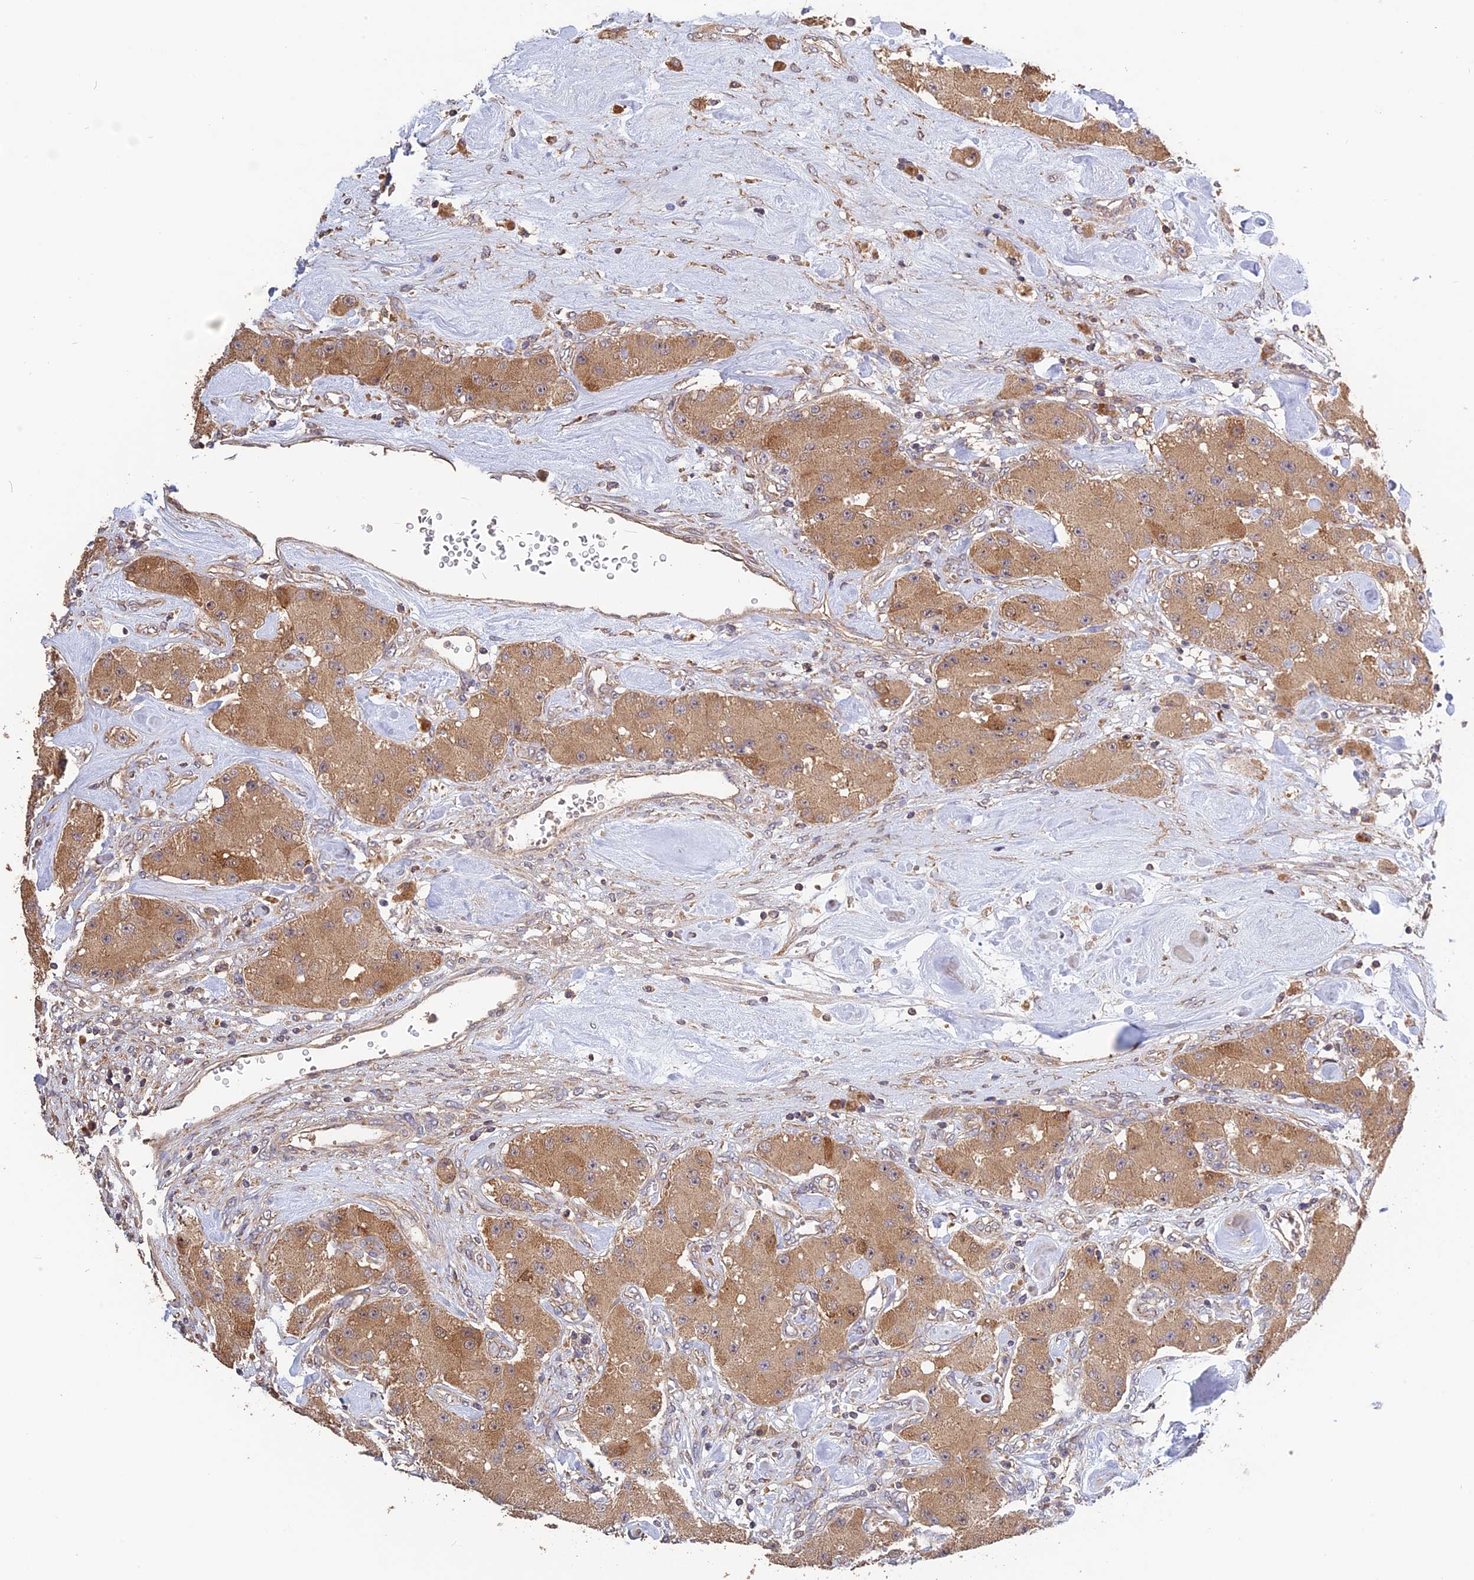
{"staining": {"intensity": "moderate", "quantity": ">75%", "location": "cytoplasmic/membranous"}, "tissue": "carcinoid", "cell_type": "Tumor cells", "image_type": "cancer", "snomed": [{"axis": "morphology", "description": "Carcinoid, malignant, NOS"}, {"axis": "topography", "description": "Pancreas"}], "caption": "Carcinoid stained for a protein (brown) displays moderate cytoplasmic/membranous positive positivity in about >75% of tumor cells.", "gene": "ARHGAP40", "patient": {"sex": "male", "age": 41}}